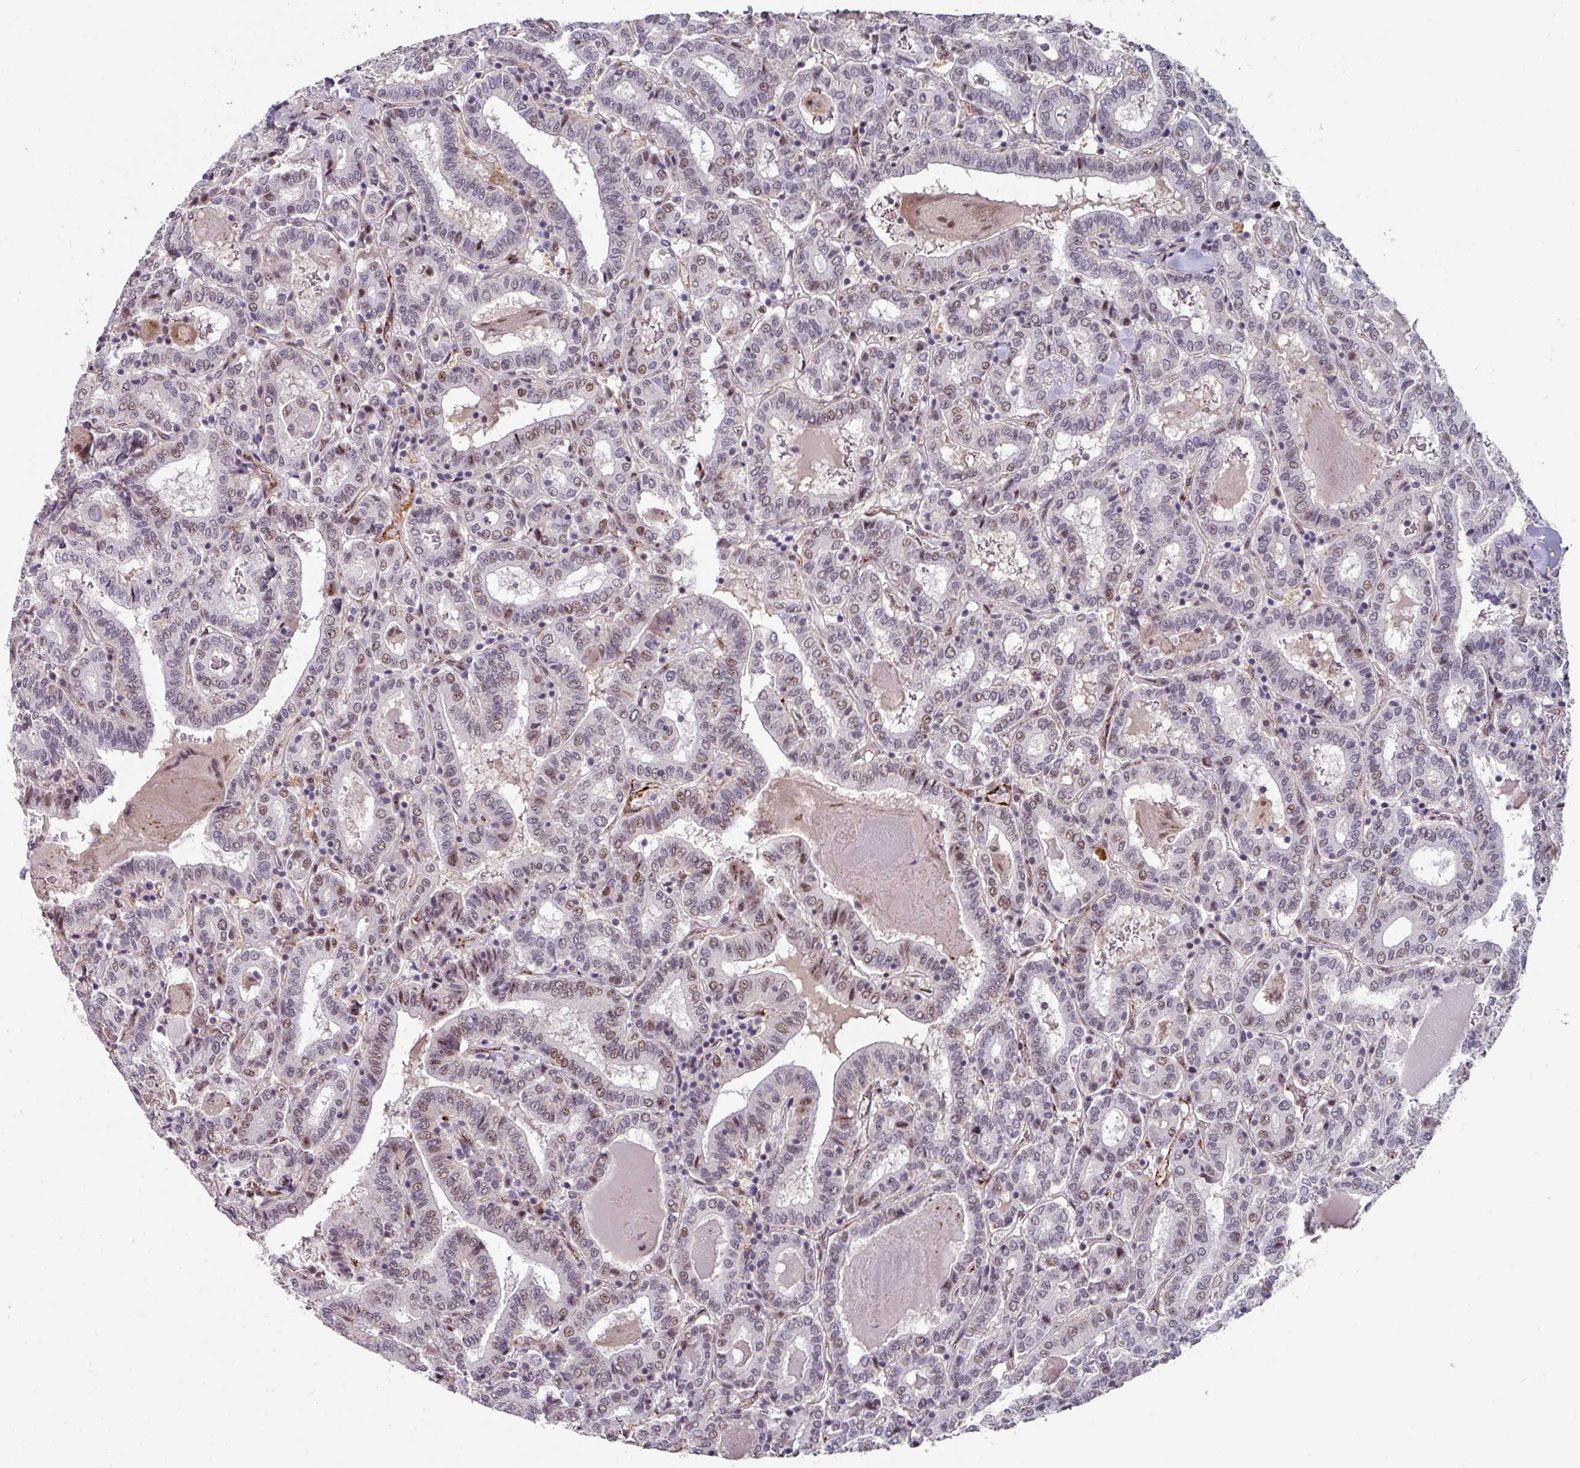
{"staining": {"intensity": "moderate", "quantity": "25%-75%", "location": "nuclear"}, "tissue": "thyroid cancer", "cell_type": "Tumor cells", "image_type": "cancer", "snomed": [{"axis": "morphology", "description": "Papillary adenocarcinoma, NOS"}, {"axis": "topography", "description": "Thyroid gland"}], "caption": "An image showing moderate nuclear staining in about 25%-75% of tumor cells in thyroid papillary adenocarcinoma, as visualized by brown immunohistochemical staining.", "gene": "SIDT2", "patient": {"sex": "female", "age": 72}}